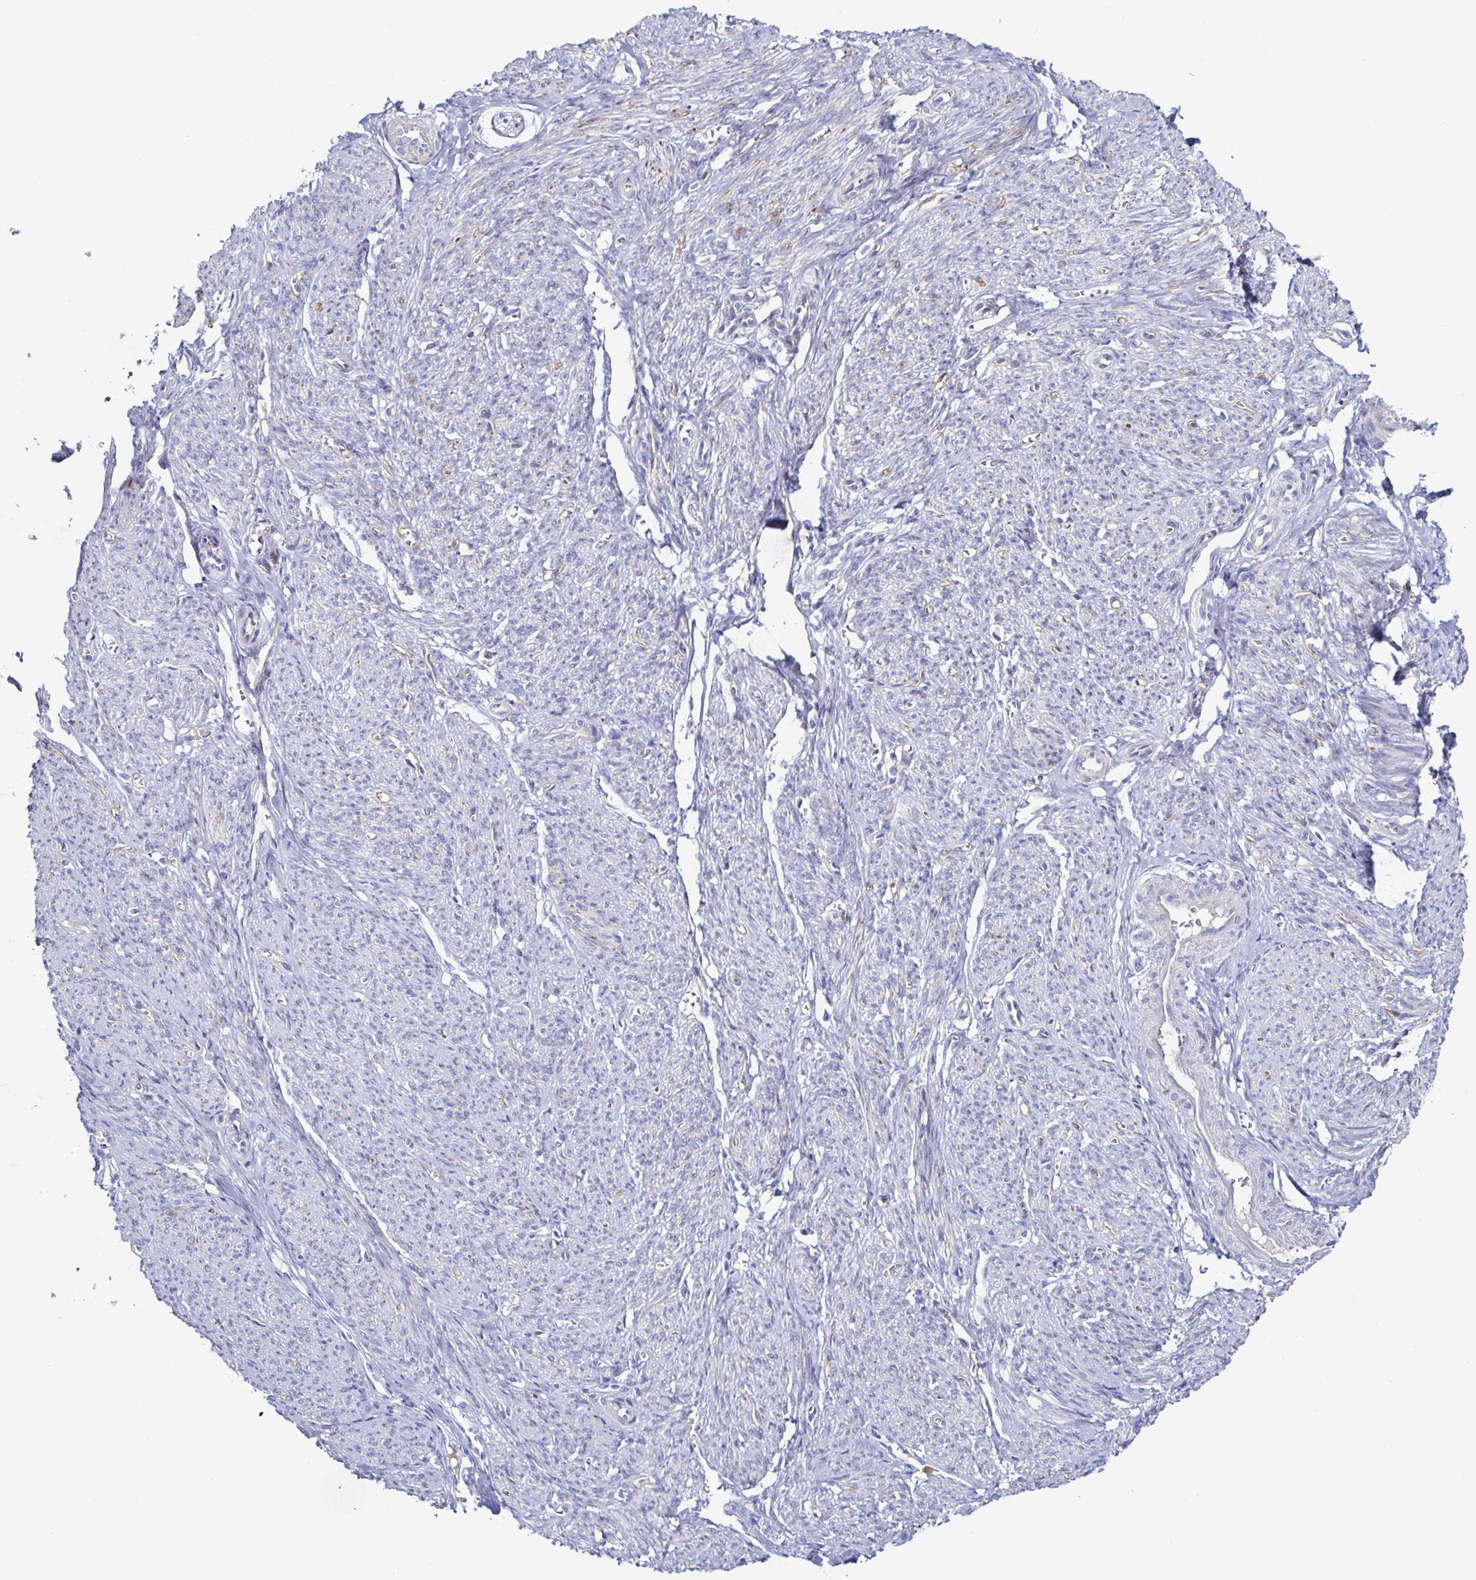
{"staining": {"intensity": "strong", "quantity": "<25%", "location": "cytoplasmic/membranous"}, "tissue": "smooth muscle", "cell_type": "Smooth muscle cells", "image_type": "normal", "snomed": [{"axis": "morphology", "description": "Normal tissue, NOS"}, {"axis": "topography", "description": "Smooth muscle"}], "caption": "About <25% of smooth muscle cells in normal smooth muscle demonstrate strong cytoplasmic/membranous protein staining as visualized by brown immunohistochemical staining.", "gene": "ACSBG2", "patient": {"sex": "female", "age": 65}}